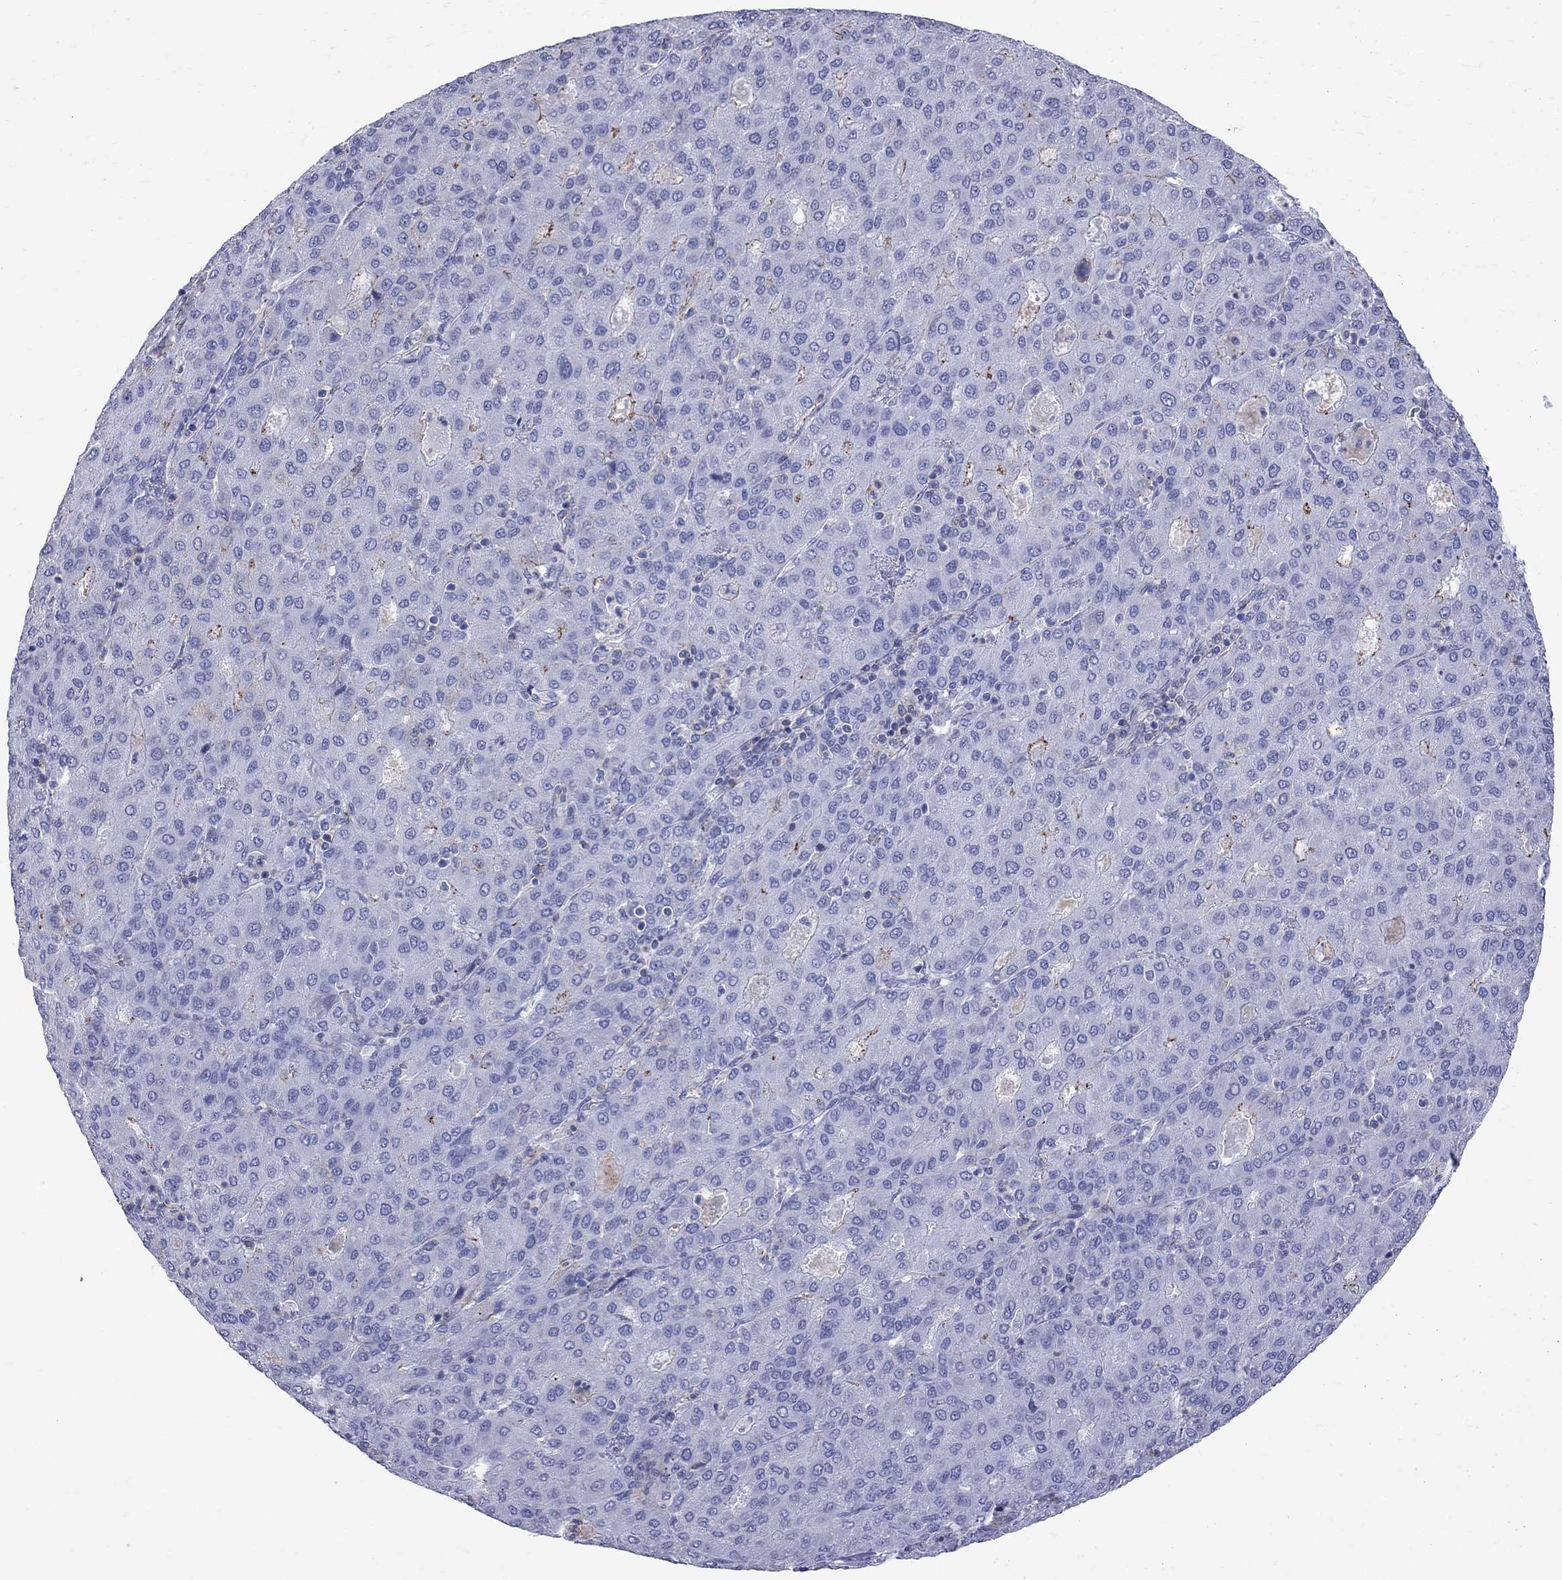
{"staining": {"intensity": "negative", "quantity": "none", "location": "none"}, "tissue": "liver cancer", "cell_type": "Tumor cells", "image_type": "cancer", "snomed": [{"axis": "morphology", "description": "Carcinoma, Hepatocellular, NOS"}, {"axis": "topography", "description": "Liver"}], "caption": "This is an immunohistochemistry (IHC) photomicrograph of human liver hepatocellular carcinoma. There is no expression in tumor cells.", "gene": "S100A3", "patient": {"sex": "male", "age": 65}}